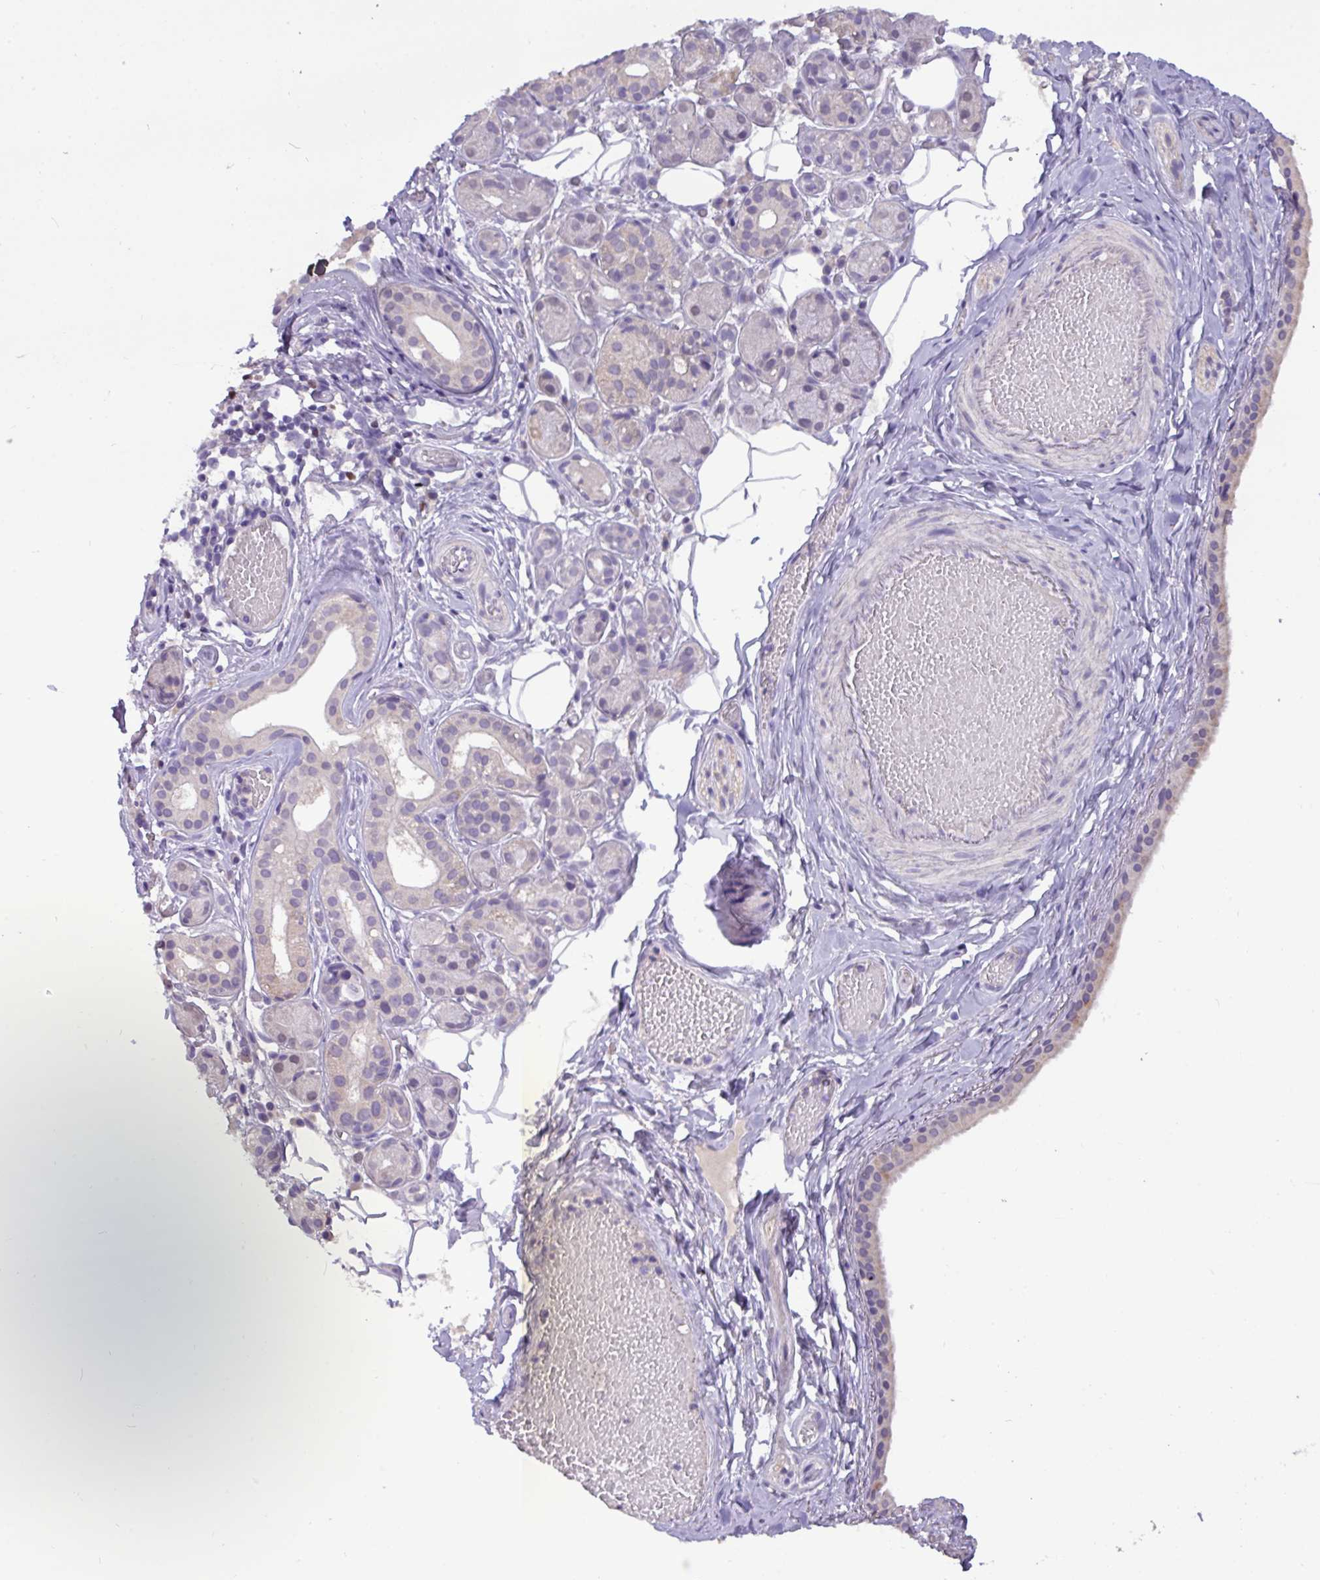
{"staining": {"intensity": "weak", "quantity": "<25%", "location": "cytoplasmic/membranous"}, "tissue": "salivary gland", "cell_type": "Glandular cells", "image_type": "normal", "snomed": [{"axis": "morphology", "description": "Normal tissue, NOS"}, {"axis": "topography", "description": "Salivary gland"}], "caption": "The immunohistochemistry (IHC) micrograph has no significant expression in glandular cells of salivary gland.", "gene": "PAX8", "patient": {"sex": "male", "age": 82}}